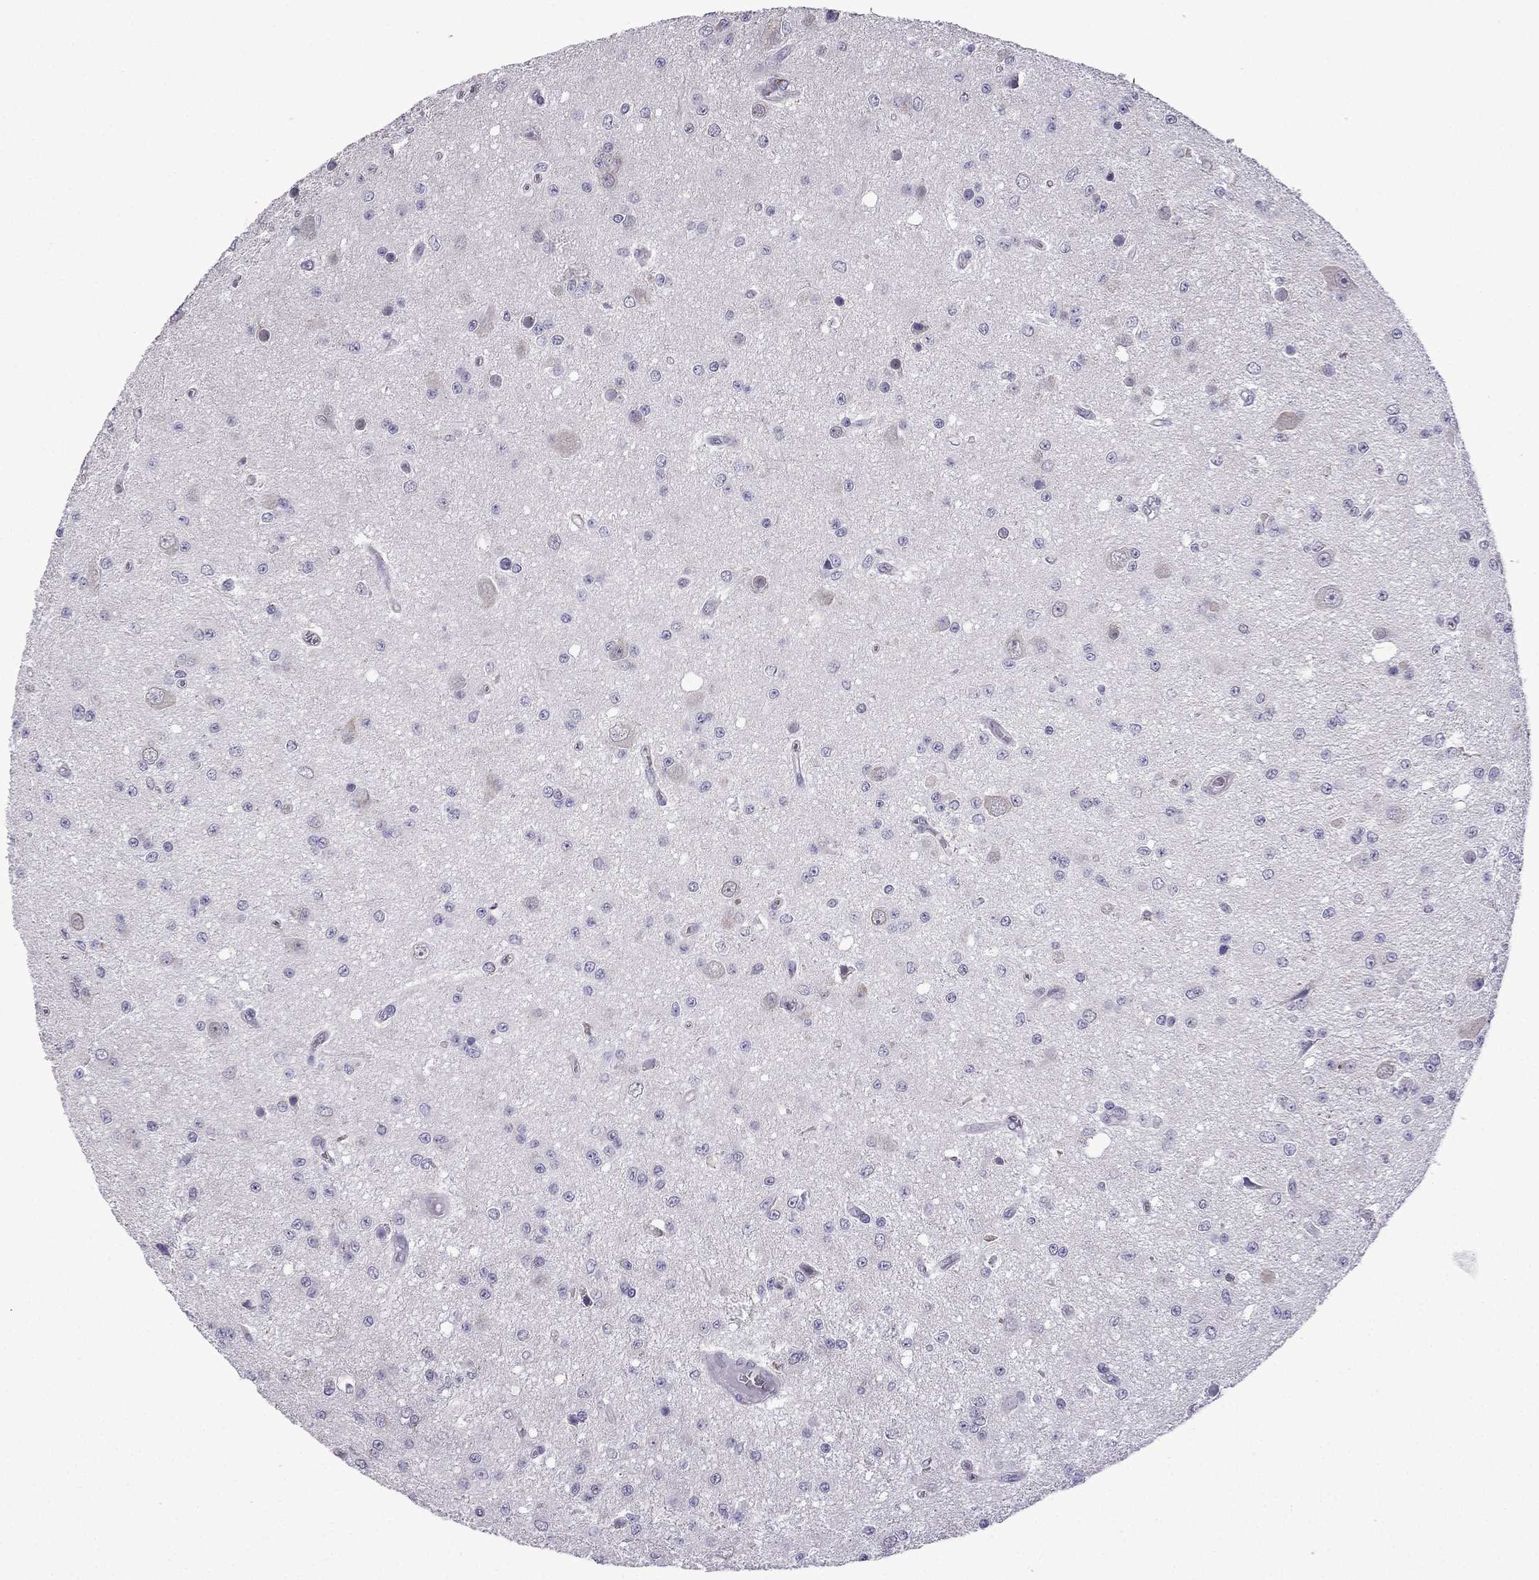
{"staining": {"intensity": "negative", "quantity": "none", "location": "none"}, "tissue": "glioma", "cell_type": "Tumor cells", "image_type": "cancer", "snomed": [{"axis": "morphology", "description": "Glioma, malignant, Low grade"}, {"axis": "topography", "description": "Brain"}], "caption": "Glioma was stained to show a protein in brown. There is no significant staining in tumor cells.", "gene": "TTN", "patient": {"sex": "female", "age": 45}}